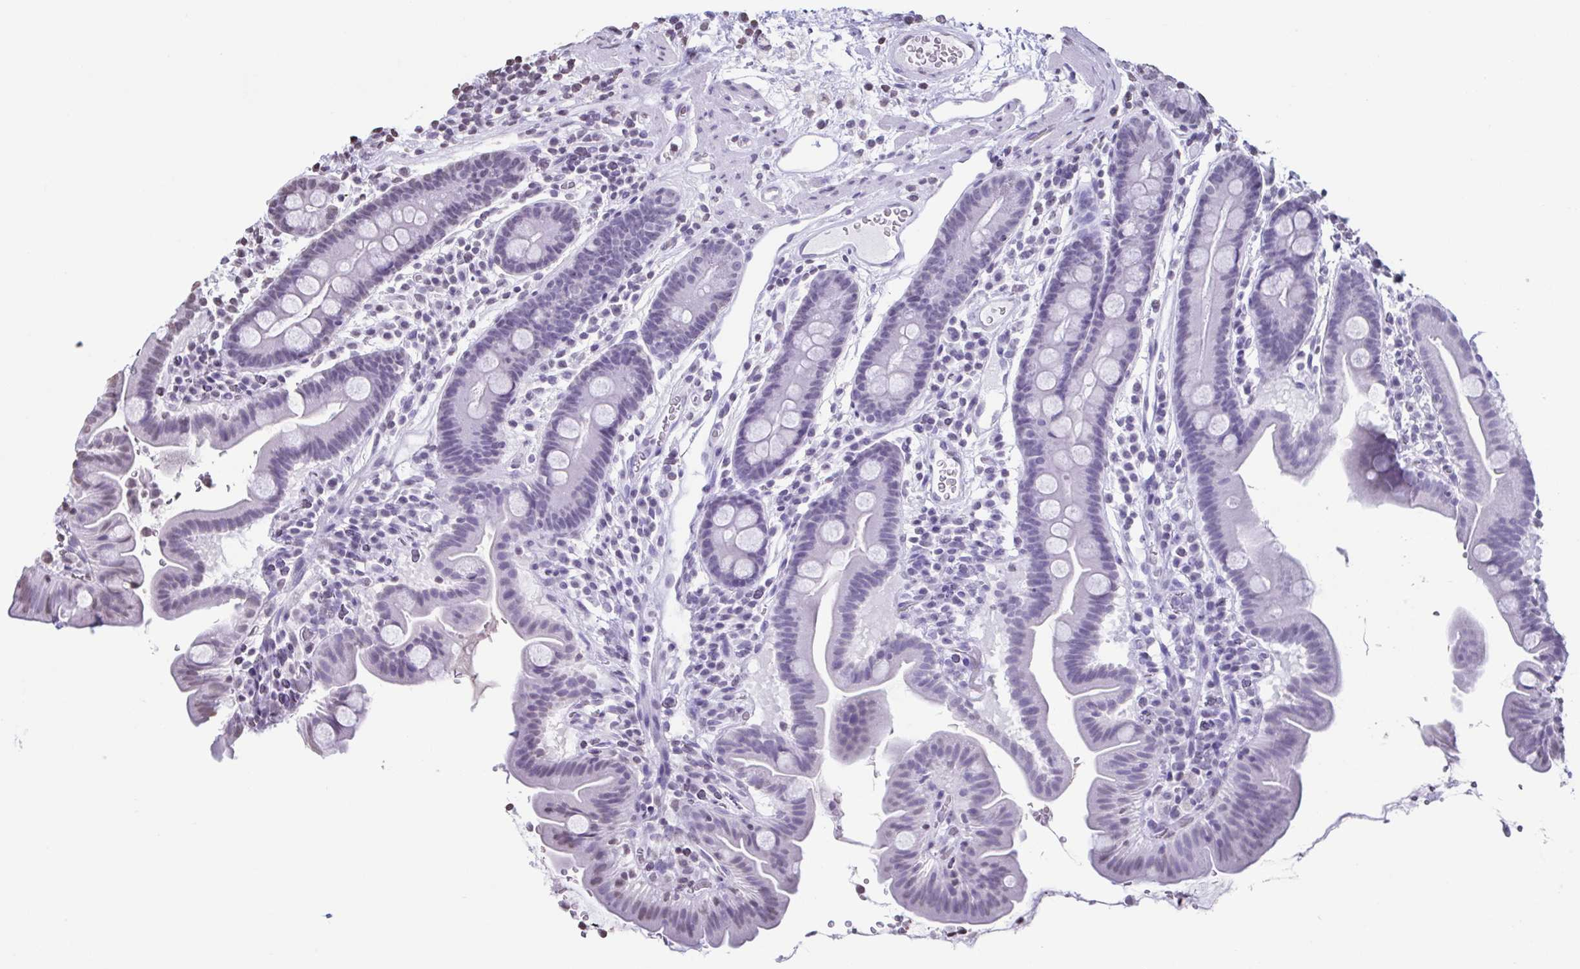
{"staining": {"intensity": "negative", "quantity": "none", "location": "none"}, "tissue": "small intestine", "cell_type": "Glandular cells", "image_type": "normal", "snomed": [{"axis": "morphology", "description": "Normal tissue, NOS"}, {"axis": "topography", "description": "Small intestine"}], "caption": "High power microscopy image of an immunohistochemistry (IHC) photomicrograph of unremarkable small intestine, revealing no significant staining in glandular cells.", "gene": "VCX2", "patient": {"sex": "male", "age": 26}}